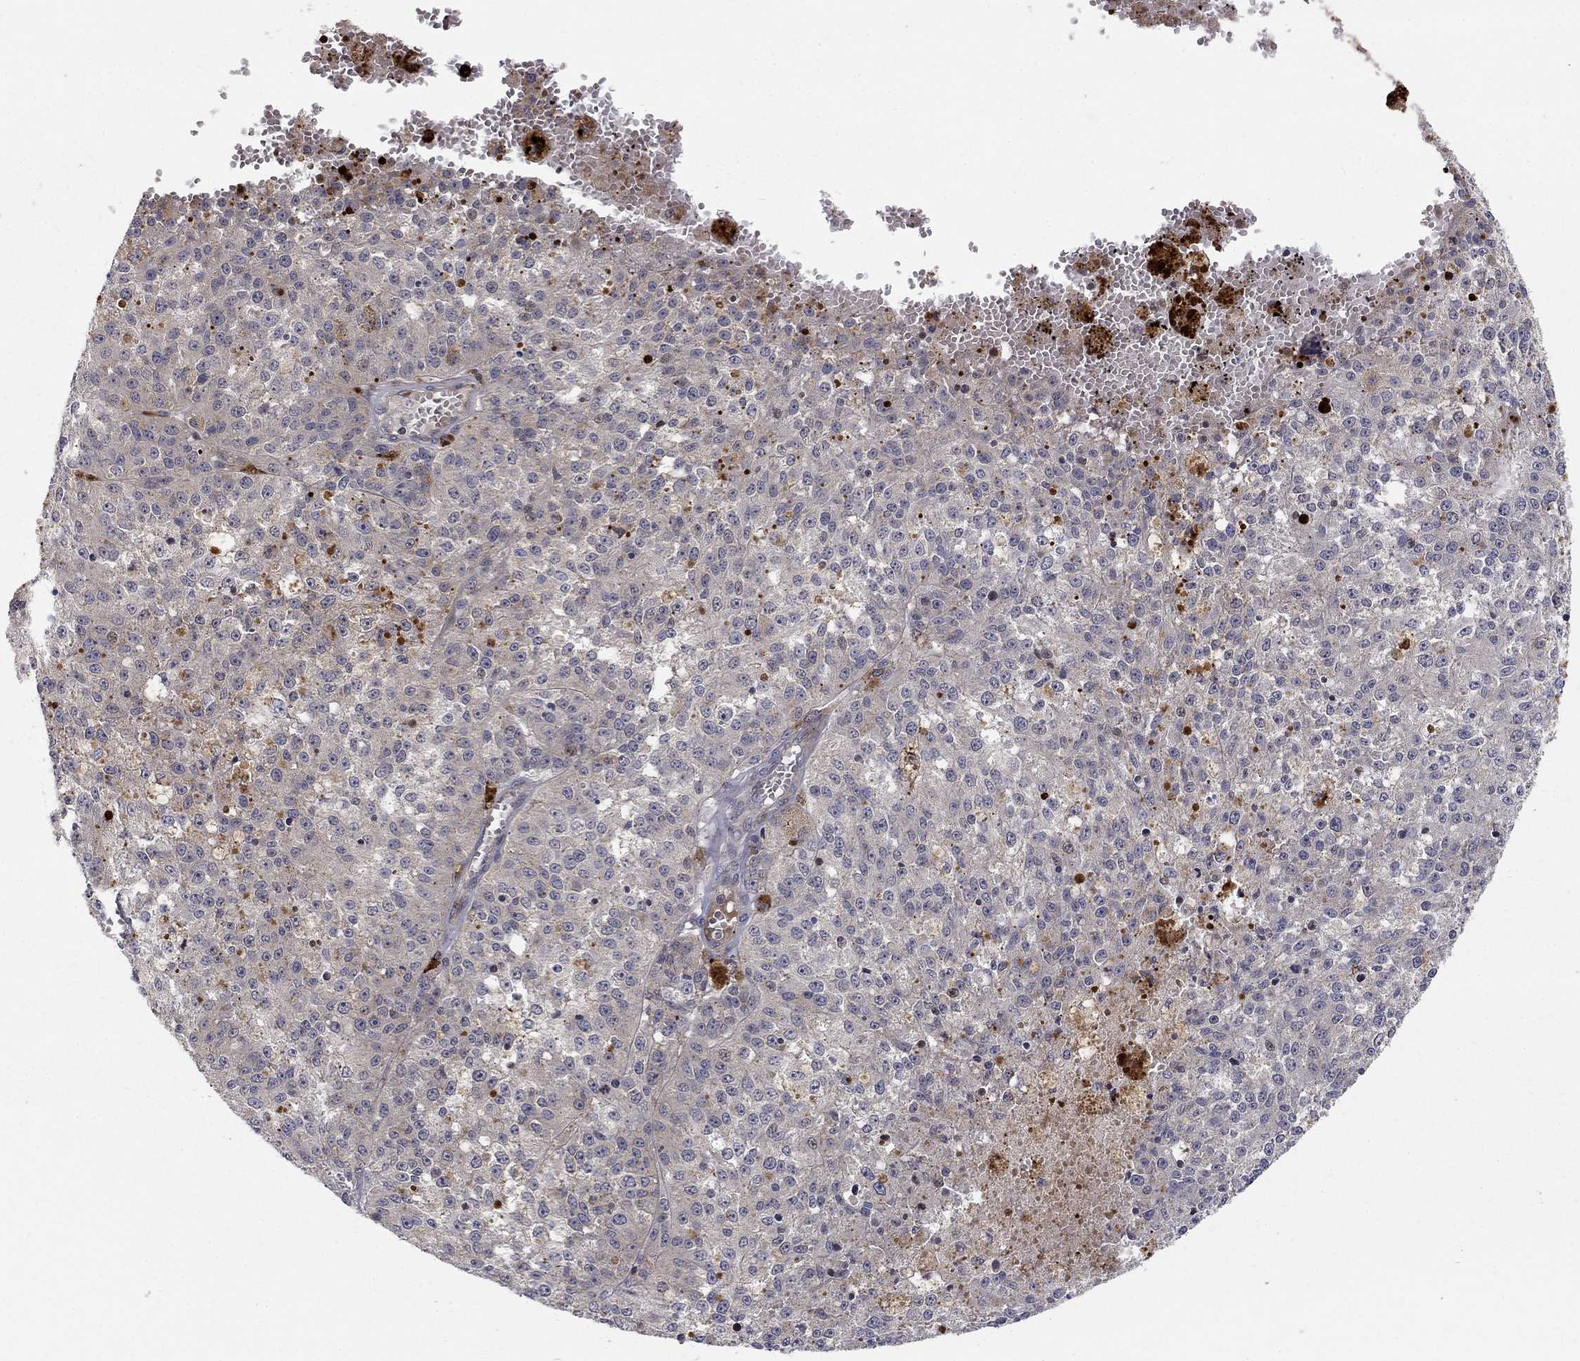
{"staining": {"intensity": "negative", "quantity": "none", "location": "none"}, "tissue": "melanoma", "cell_type": "Tumor cells", "image_type": "cancer", "snomed": [{"axis": "morphology", "description": "Malignant melanoma, Metastatic site"}, {"axis": "topography", "description": "Lymph node"}], "caption": "Immunohistochemical staining of human melanoma shows no significant positivity in tumor cells. Nuclei are stained in blue.", "gene": "WDR19", "patient": {"sex": "female", "age": 64}}